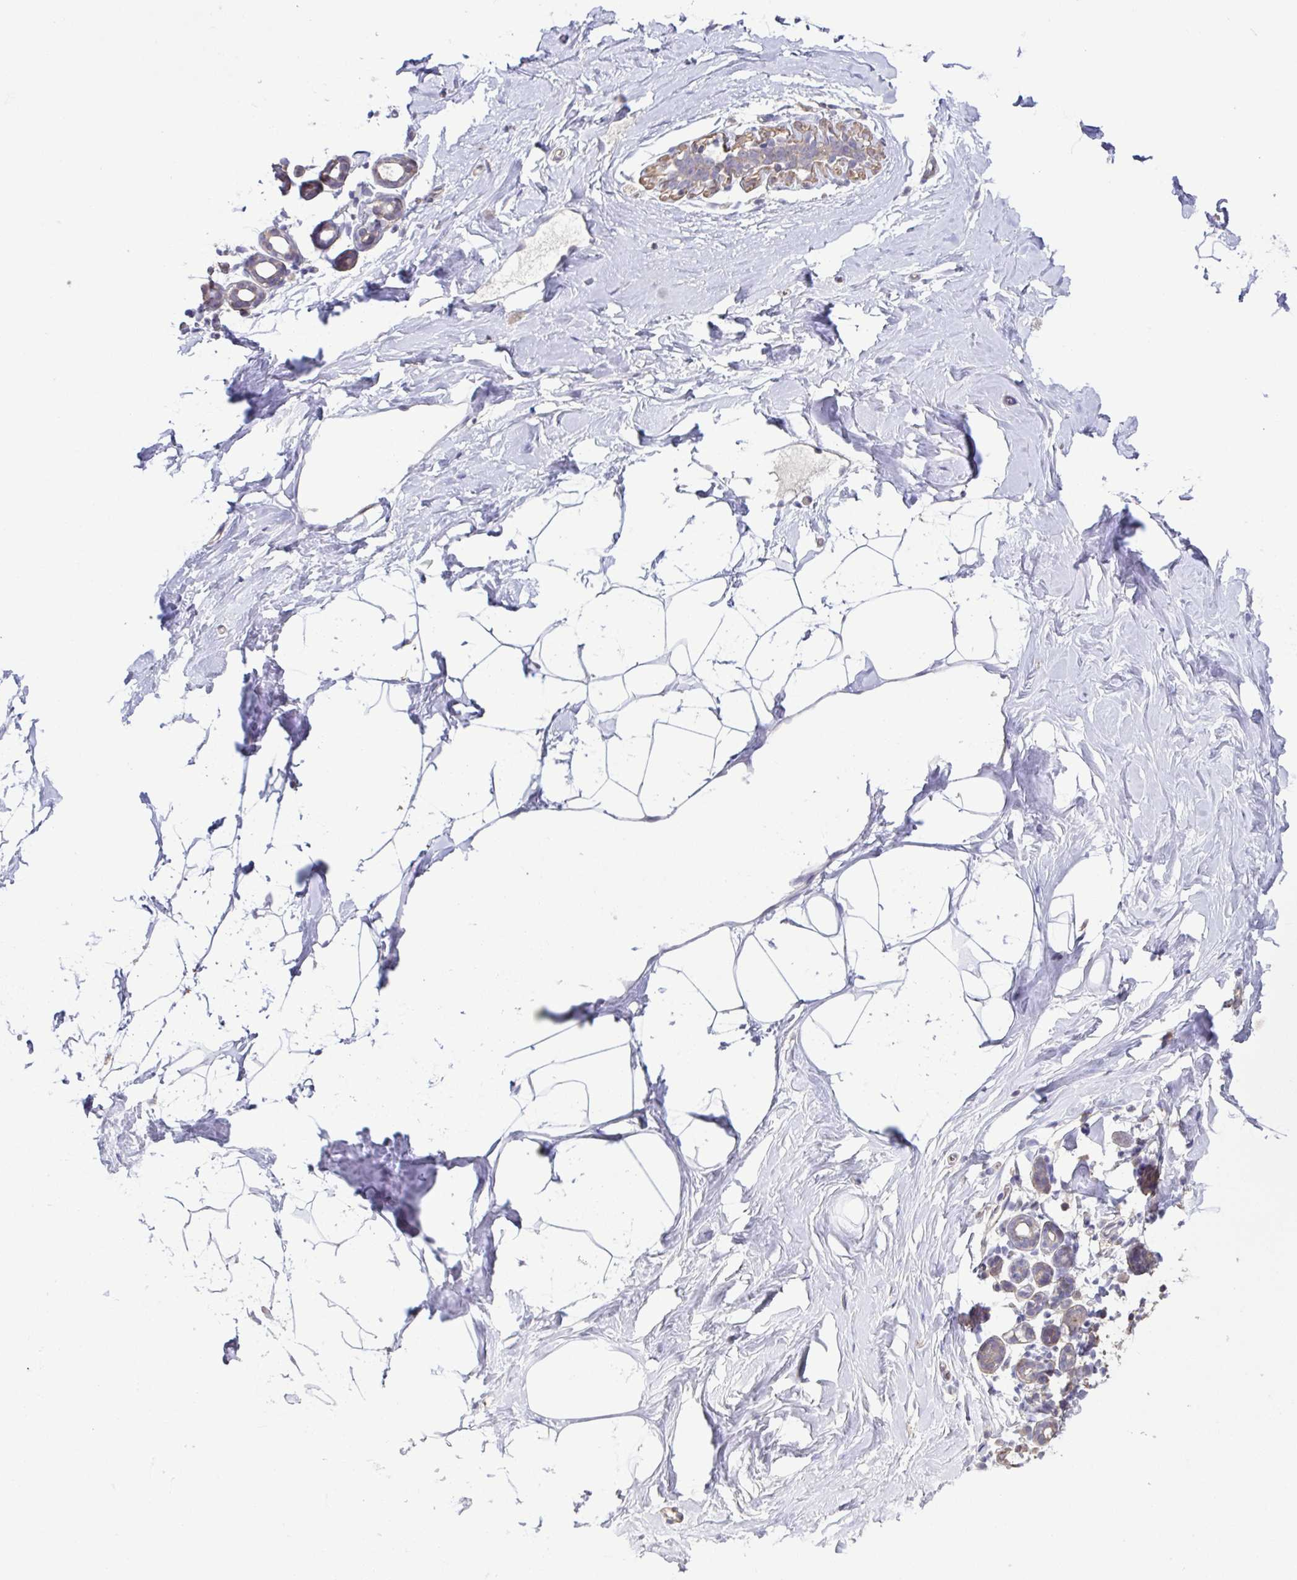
{"staining": {"intensity": "negative", "quantity": "none", "location": "none"}, "tissue": "breast", "cell_type": "Adipocytes", "image_type": "normal", "snomed": [{"axis": "morphology", "description": "Normal tissue, NOS"}, {"axis": "topography", "description": "Breast"}], "caption": "This is a histopathology image of IHC staining of benign breast, which shows no staining in adipocytes.", "gene": "ACTRT2", "patient": {"sex": "female", "age": 32}}